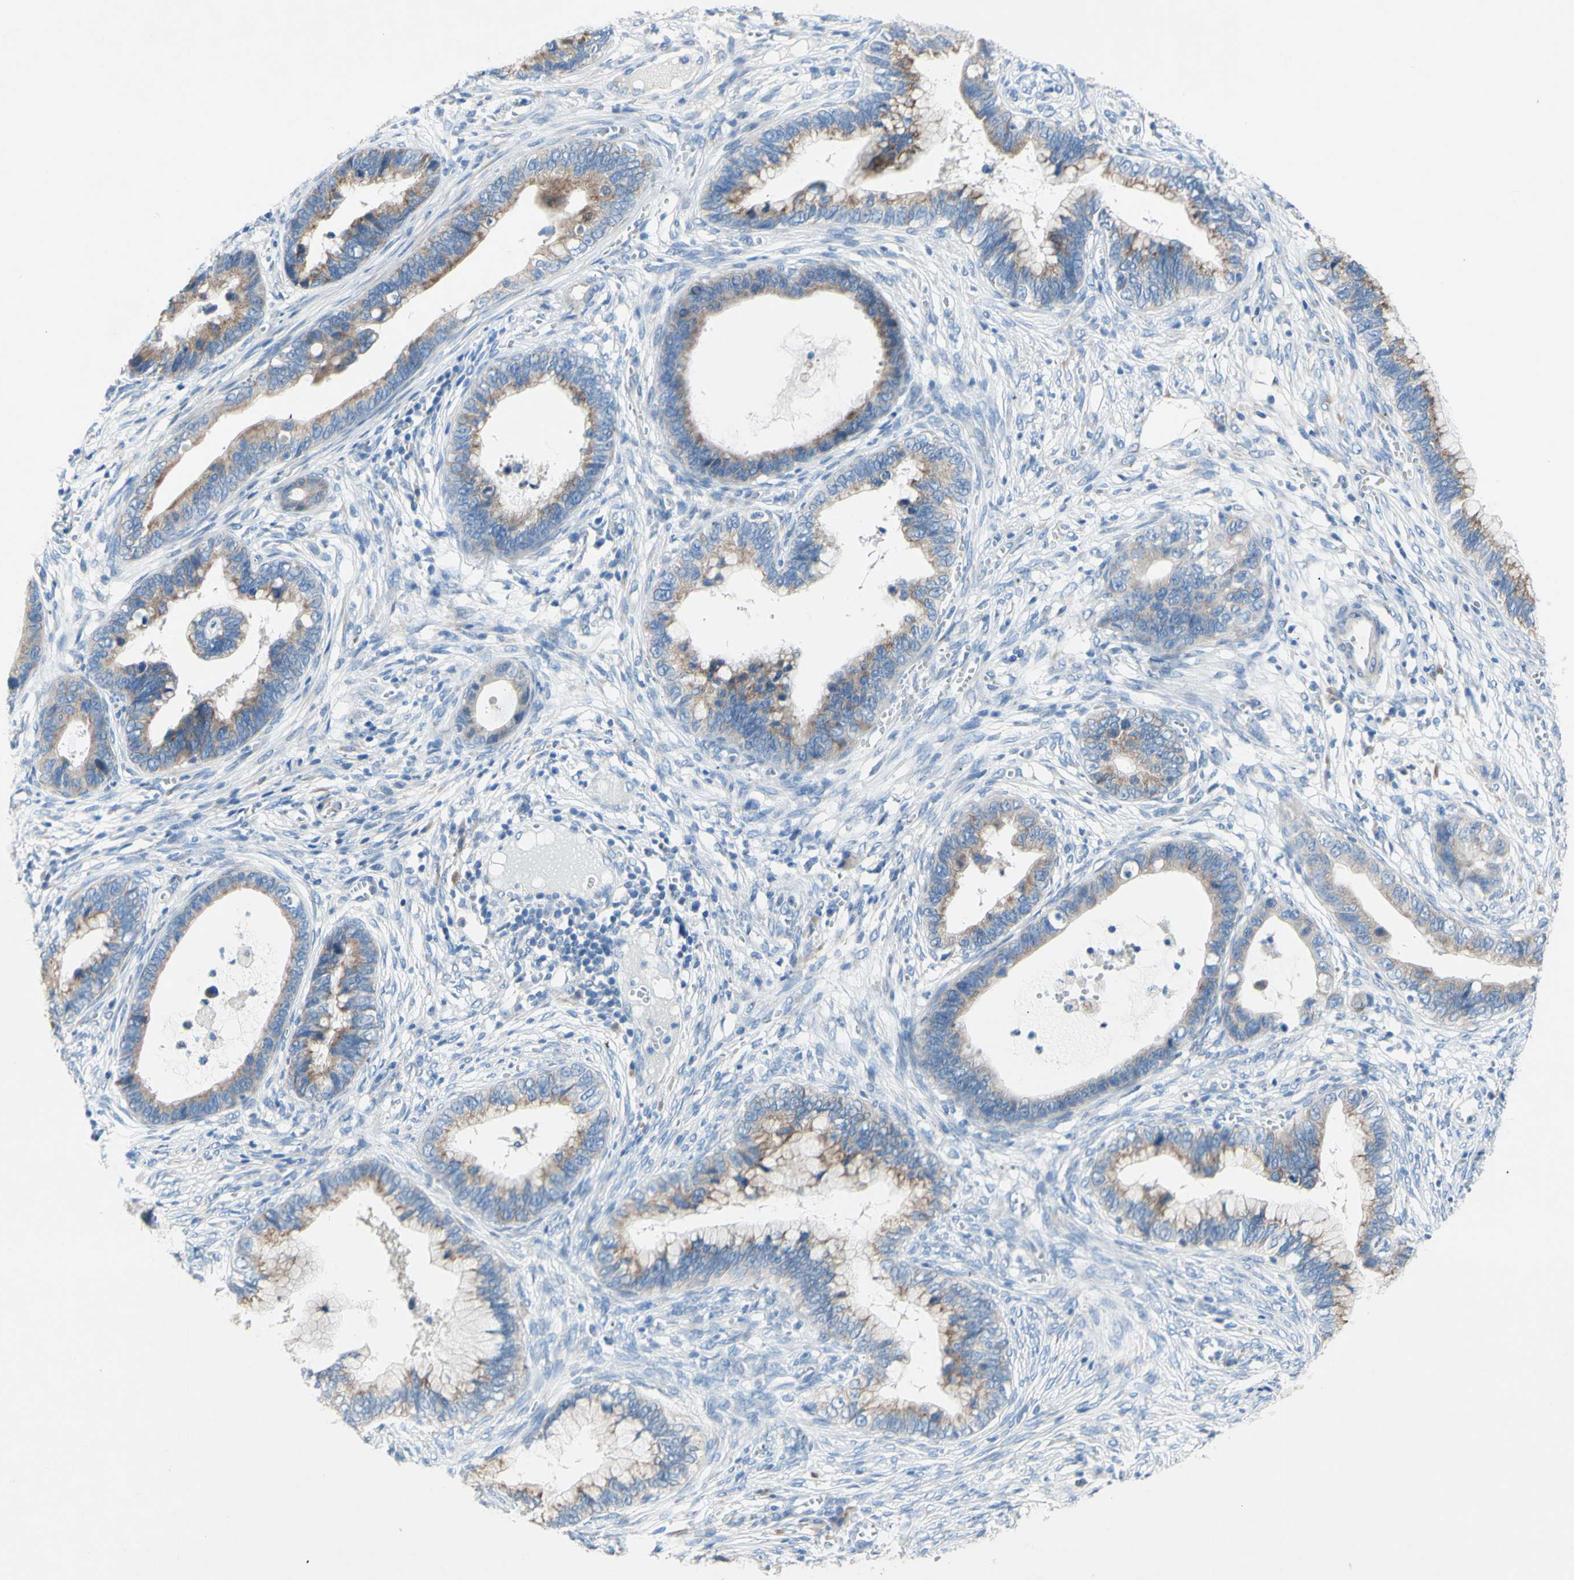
{"staining": {"intensity": "weak", "quantity": "25%-75%", "location": "cytoplasmic/membranous"}, "tissue": "cervical cancer", "cell_type": "Tumor cells", "image_type": "cancer", "snomed": [{"axis": "morphology", "description": "Adenocarcinoma, NOS"}, {"axis": "topography", "description": "Cervix"}], "caption": "Protein expression analysis of cervical cancer exhibits weak cytoplasmic/membranous expression in approximately 25%-75% of tumor cells.", "gene": "TMIGD2", "patient": {"sex": "female", "age": 44}}